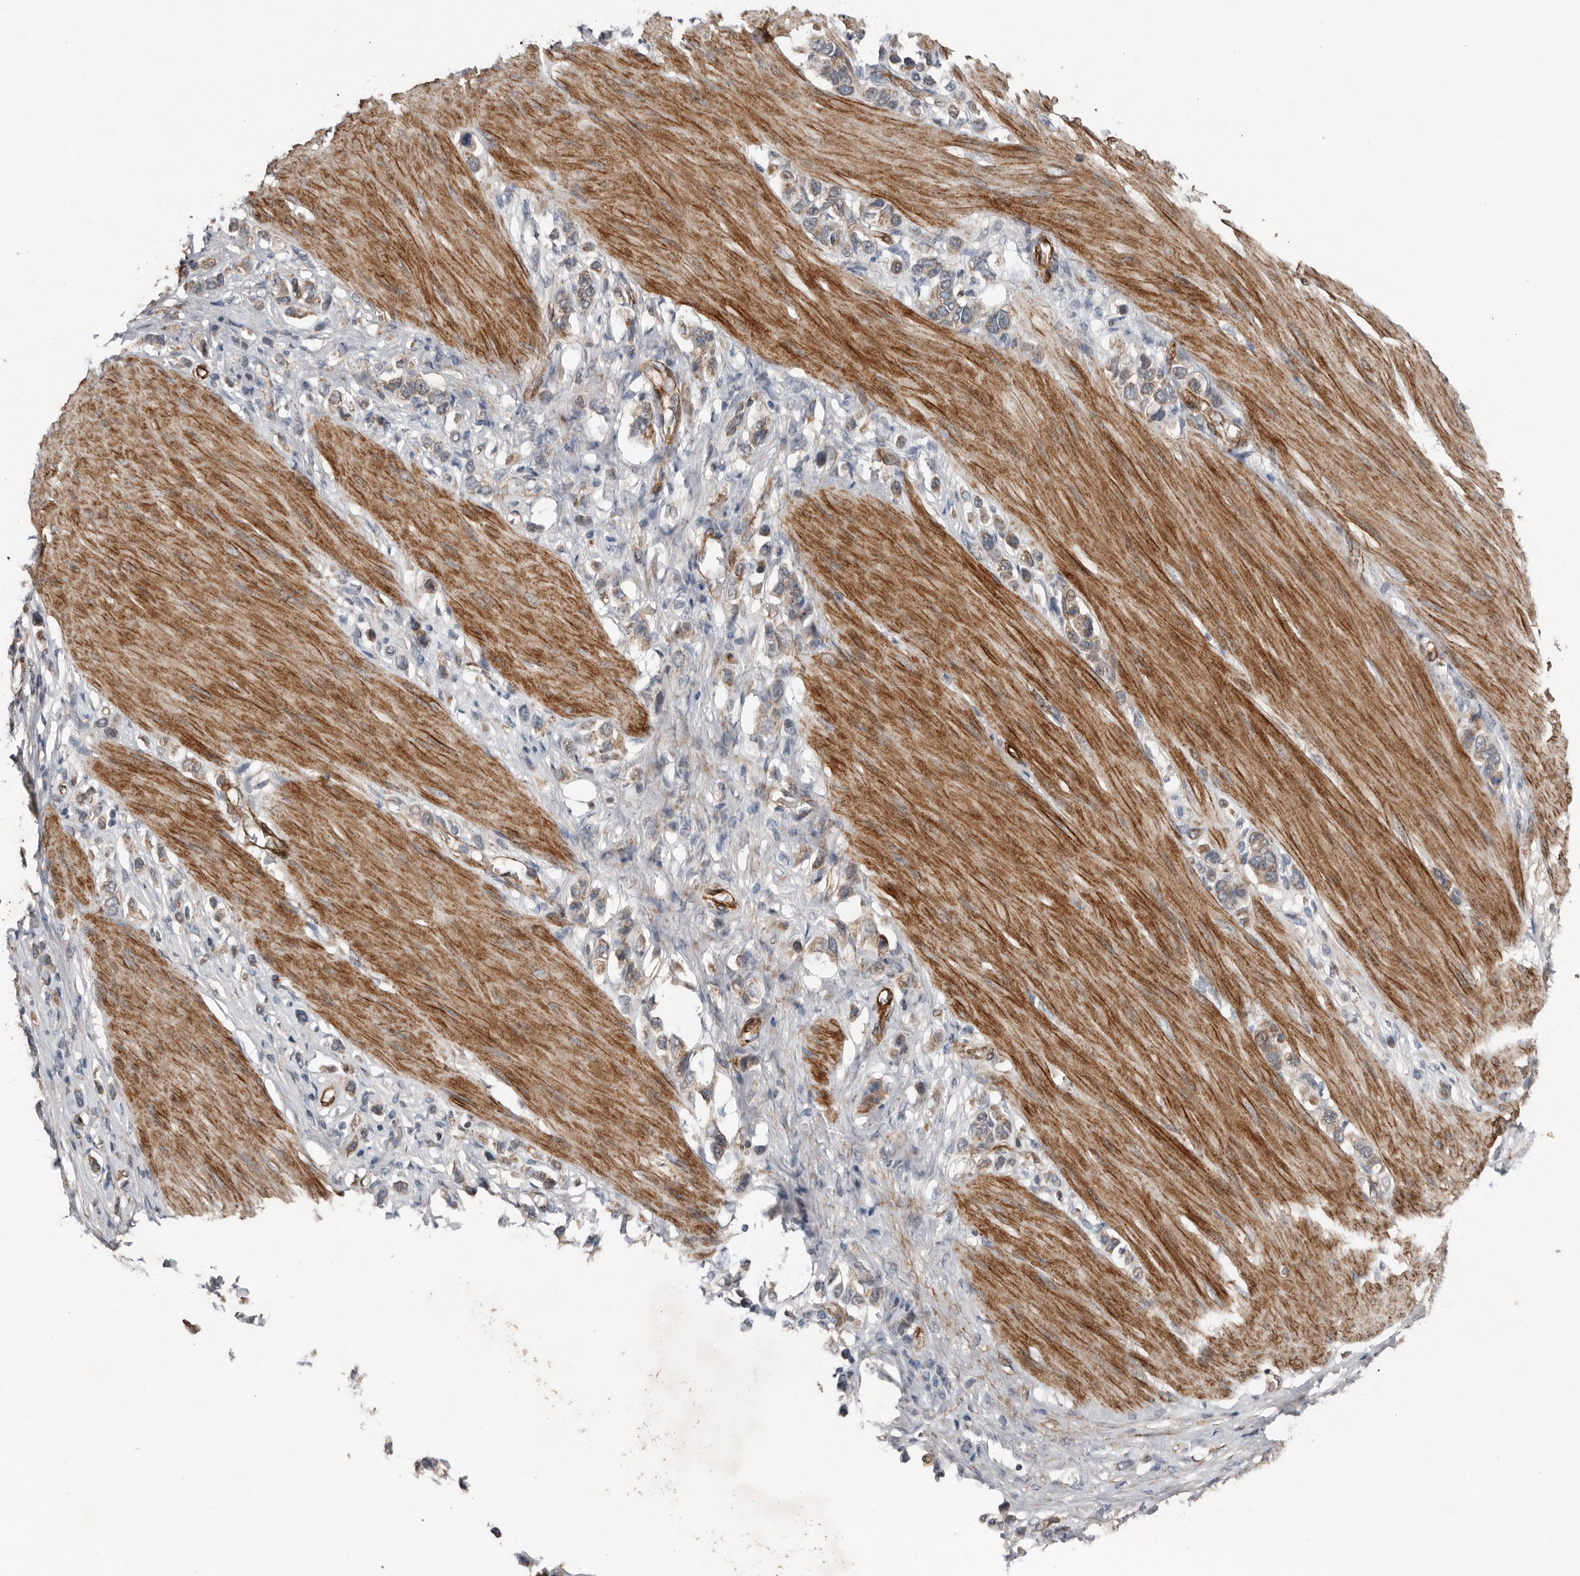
{"staining": {"intensity": "weak", "quantity": ">75%", "location": "cytoplasmic/membranous"}, "tissue": "stomach cancer", "cell_type": "Tumor cells", "image_type": "cancer", "snomed": [{"axis": "morphology", "description": "Adenocarcinoma, NOS"}, {"axis": "topography", "description": "Stomach"}], "caption": "IHC micrograph of neoplastic tissue: human stomach cancer (adenocarcinoma) stained using immunohistochemistry demonstrates low levels of weak protein expression localized specifically in the cytoplasmic/membranous of tumor cells, appearing as a cytoplasmic/membranous brown color.", "gene": "RANBP17", "patient": {"sex": "female", "age": 65}}